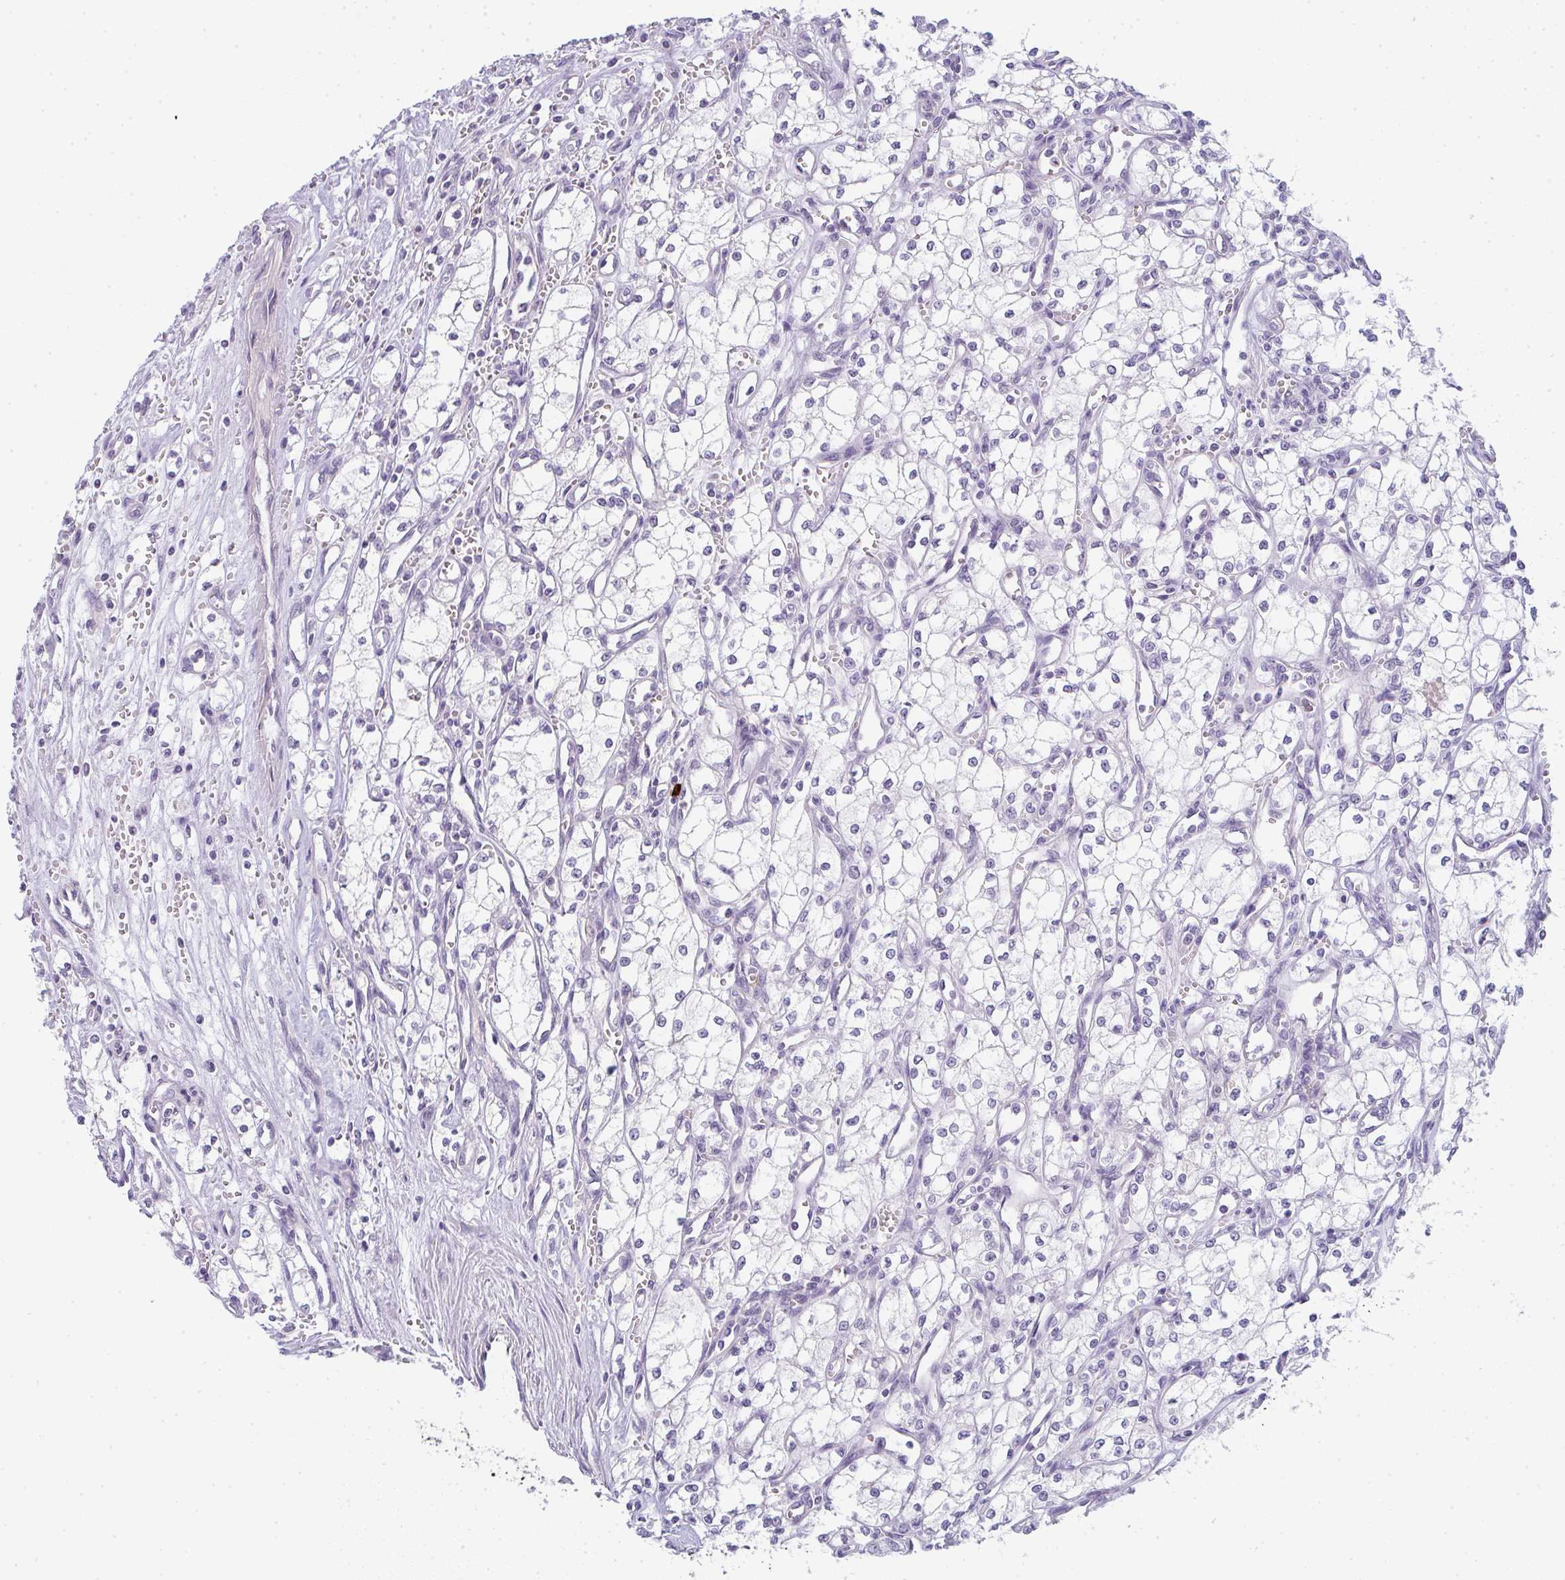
{"staining": {"intensity": "negative", "quantity": "none", "location": "none"}, "tissue": "renal cancer", "cell_type": "Tumor cells", "image_type": "cancer", "snomed": [{"axis": "morphology", "description": "Adenocarcinoma, NOS"}, {"axis": "topography", "description": "Kidney"}], "caption": "A high-resolution micrograph shows IHC staining of adenocarcinoma (renal), which shows no significant positivity in tumor cells.", "gene": "CACNA1S", "patient": {"sex": "male", "age": 59}}